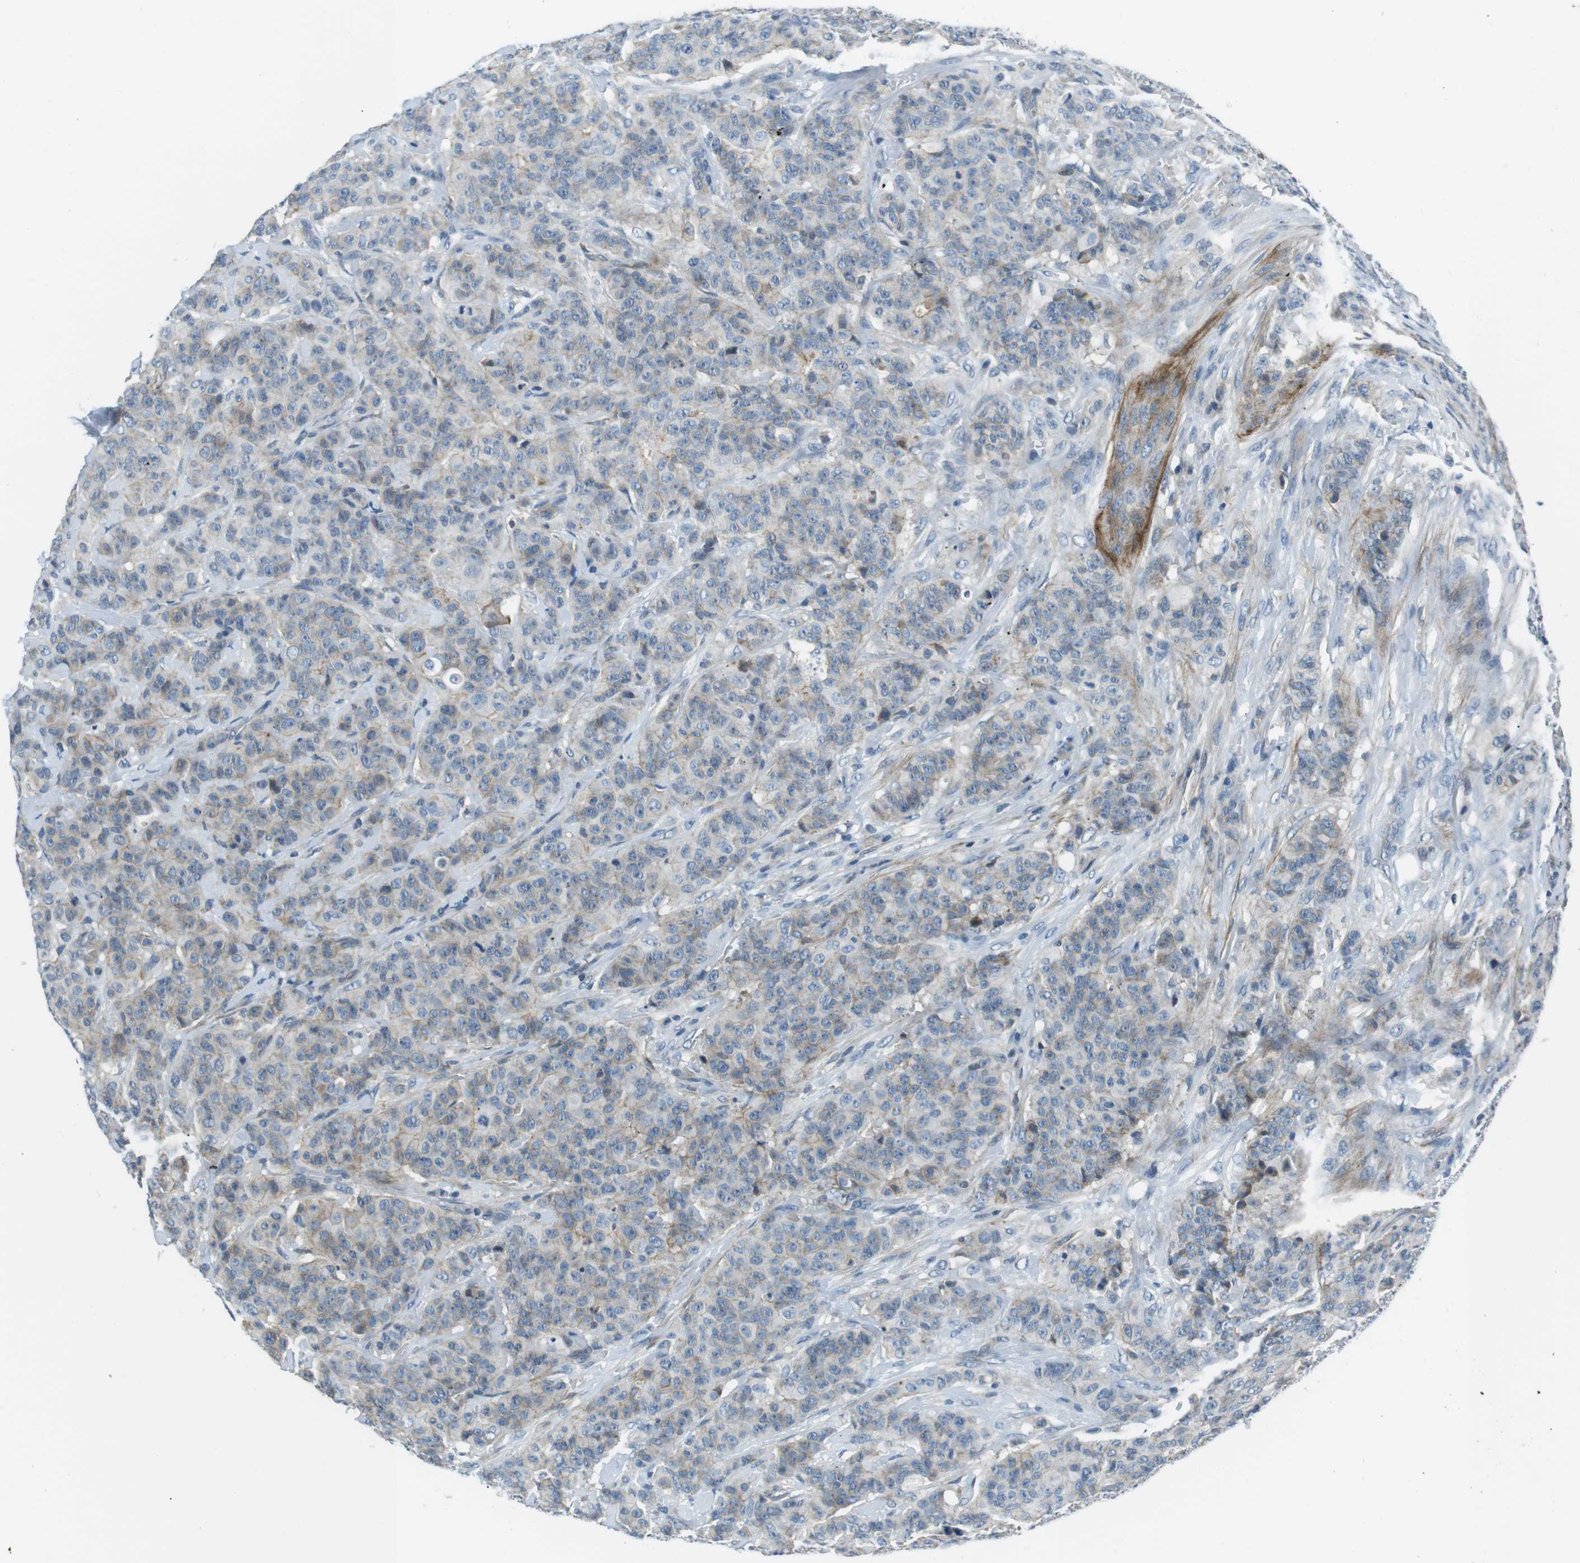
{"staining": {"intensity": "weak", "quantity": "<25%", "location": "cytoplasmic/membranous"}, "tissue": "breast cancer", "cell_type": "Tumor cells", "image_type": "cancer", "snomed": [{"axis": "morphology", "description": "Normal tissue, NOS"}, {"axis": "morphology", "description": "Duct carcinoma"}, {"axis": "topography", "description": "Breast"}], "caption": "DAB (3,3'-diaminobenzidine) immunohistochemical staining of human breast infiltrating ductal carcinoma demonstrates no significant expression in tumor cells.", "gene": "ARVCF", "patient": {"sex": "female", "age": 40}}